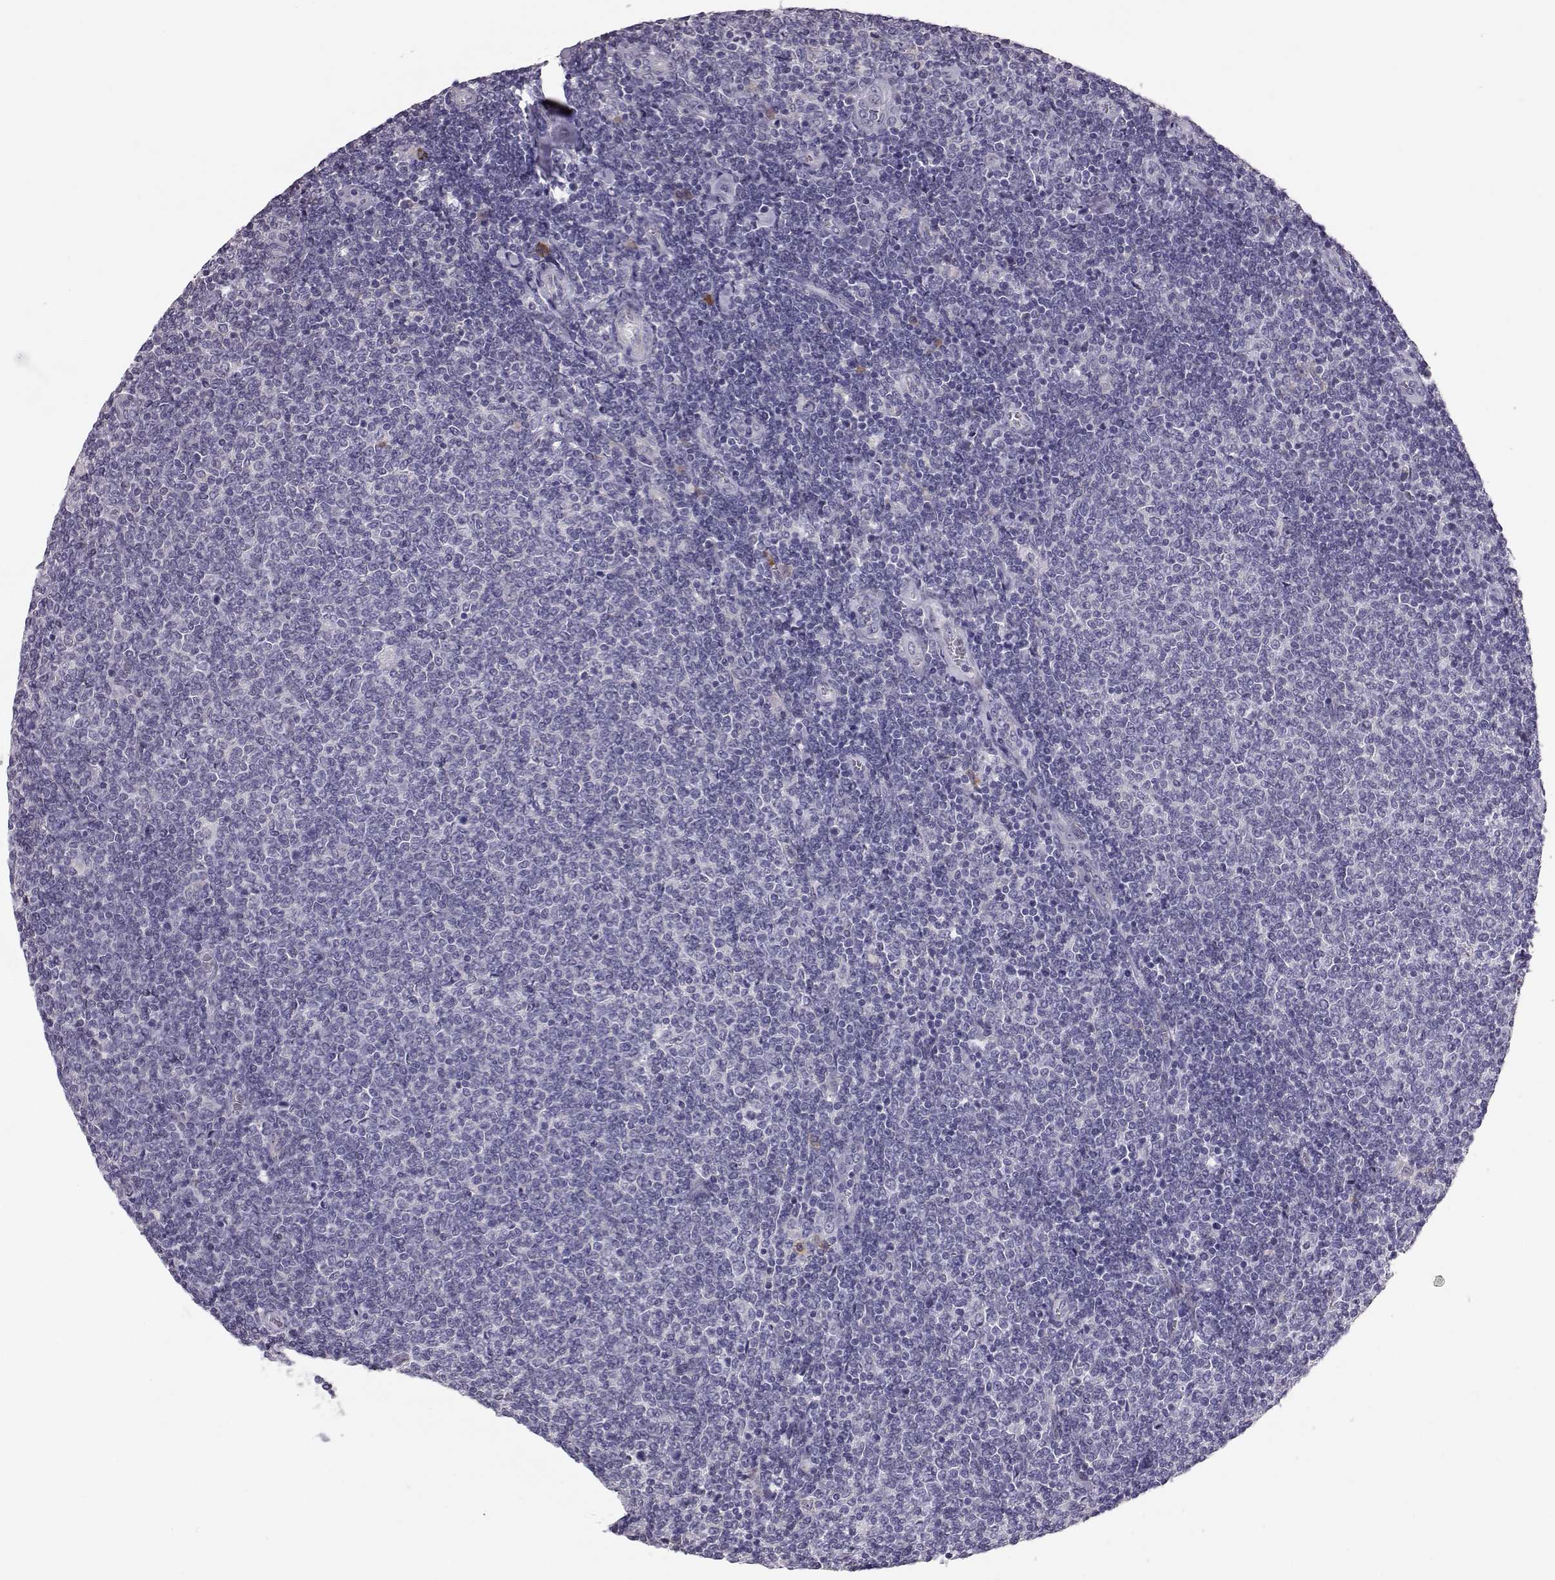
{"staining": {"intensity": "negative", "quantity": "none", "location": "none"}, "tissue": "lymphoma", "cell_type": "Tumor cells", "image_type": "cancer", "snomed": [{"axis": "morphology", "description": "Malignant lymphoma, non-Hodgkin's type, Low grade"}, {"axis": "topography", "description": "Lymph node"}], "caption": "The photomicrograph reveals no staining of tumor cells in low-grade malignant lymphoma, non-Hodgkin's type.", "gene": "ADGRG5", "patient": {"sex": "male", "age": 52}}